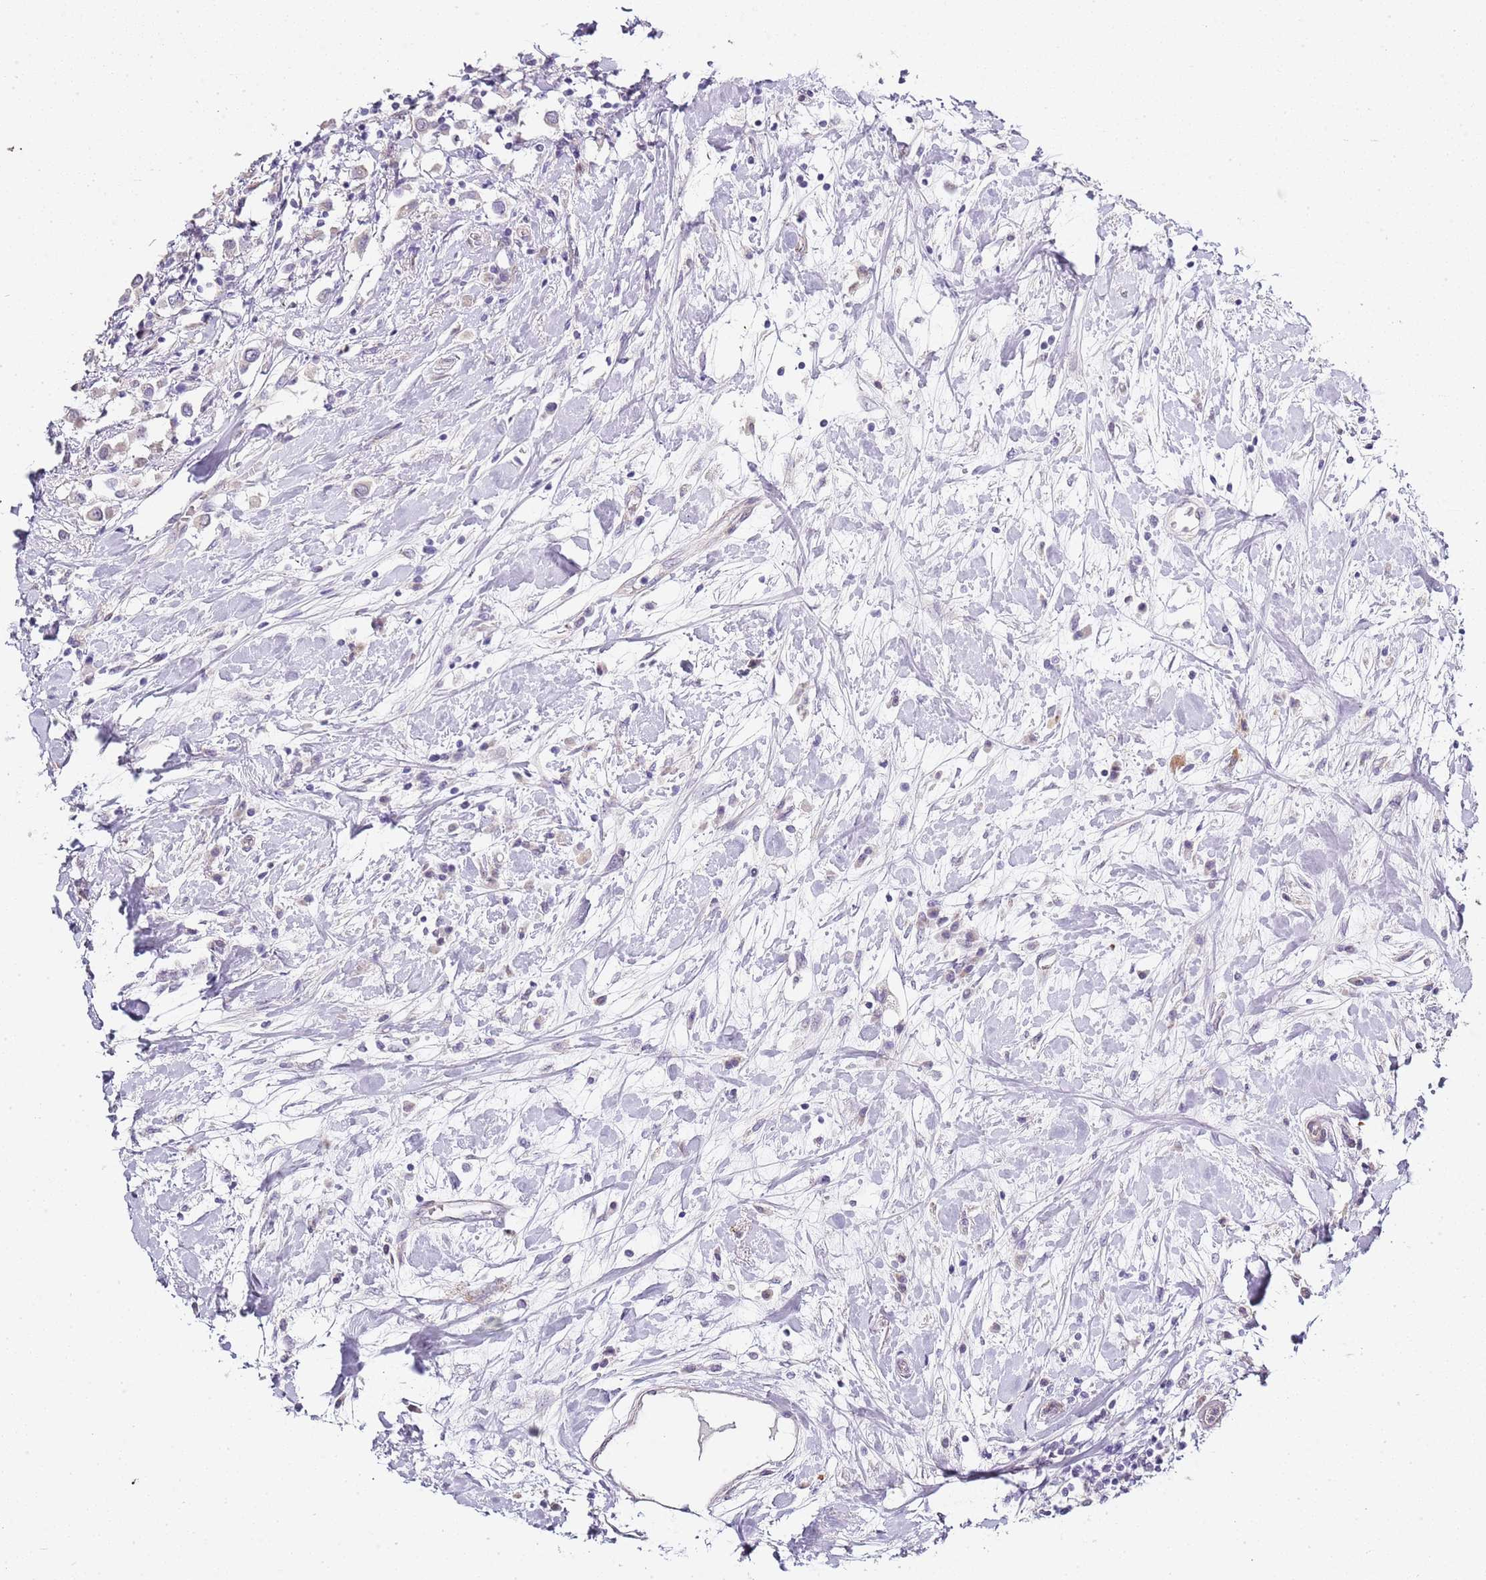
{"staining": {"intensity": "weak", "quantity": "<25%", "location": "cytoplasmic/membranous"}, "tissue": "breast cancer", "cell_type": "Tumor cells", "image_type": "cancer", "snomed": [{"axis": "morphology", "description": "Duct carcinoma"}, {"axis": "topography", "description": "Breast"}], "caption": "An immunohistochemistry photomicrograph of invasive ductal carcinoma (breast) is shown. There is no staining in tumor cells of invasive ductal carcinoma (breast).", "gene": "TBC1D9", "patient": {"sex": "female", "age": 61}}